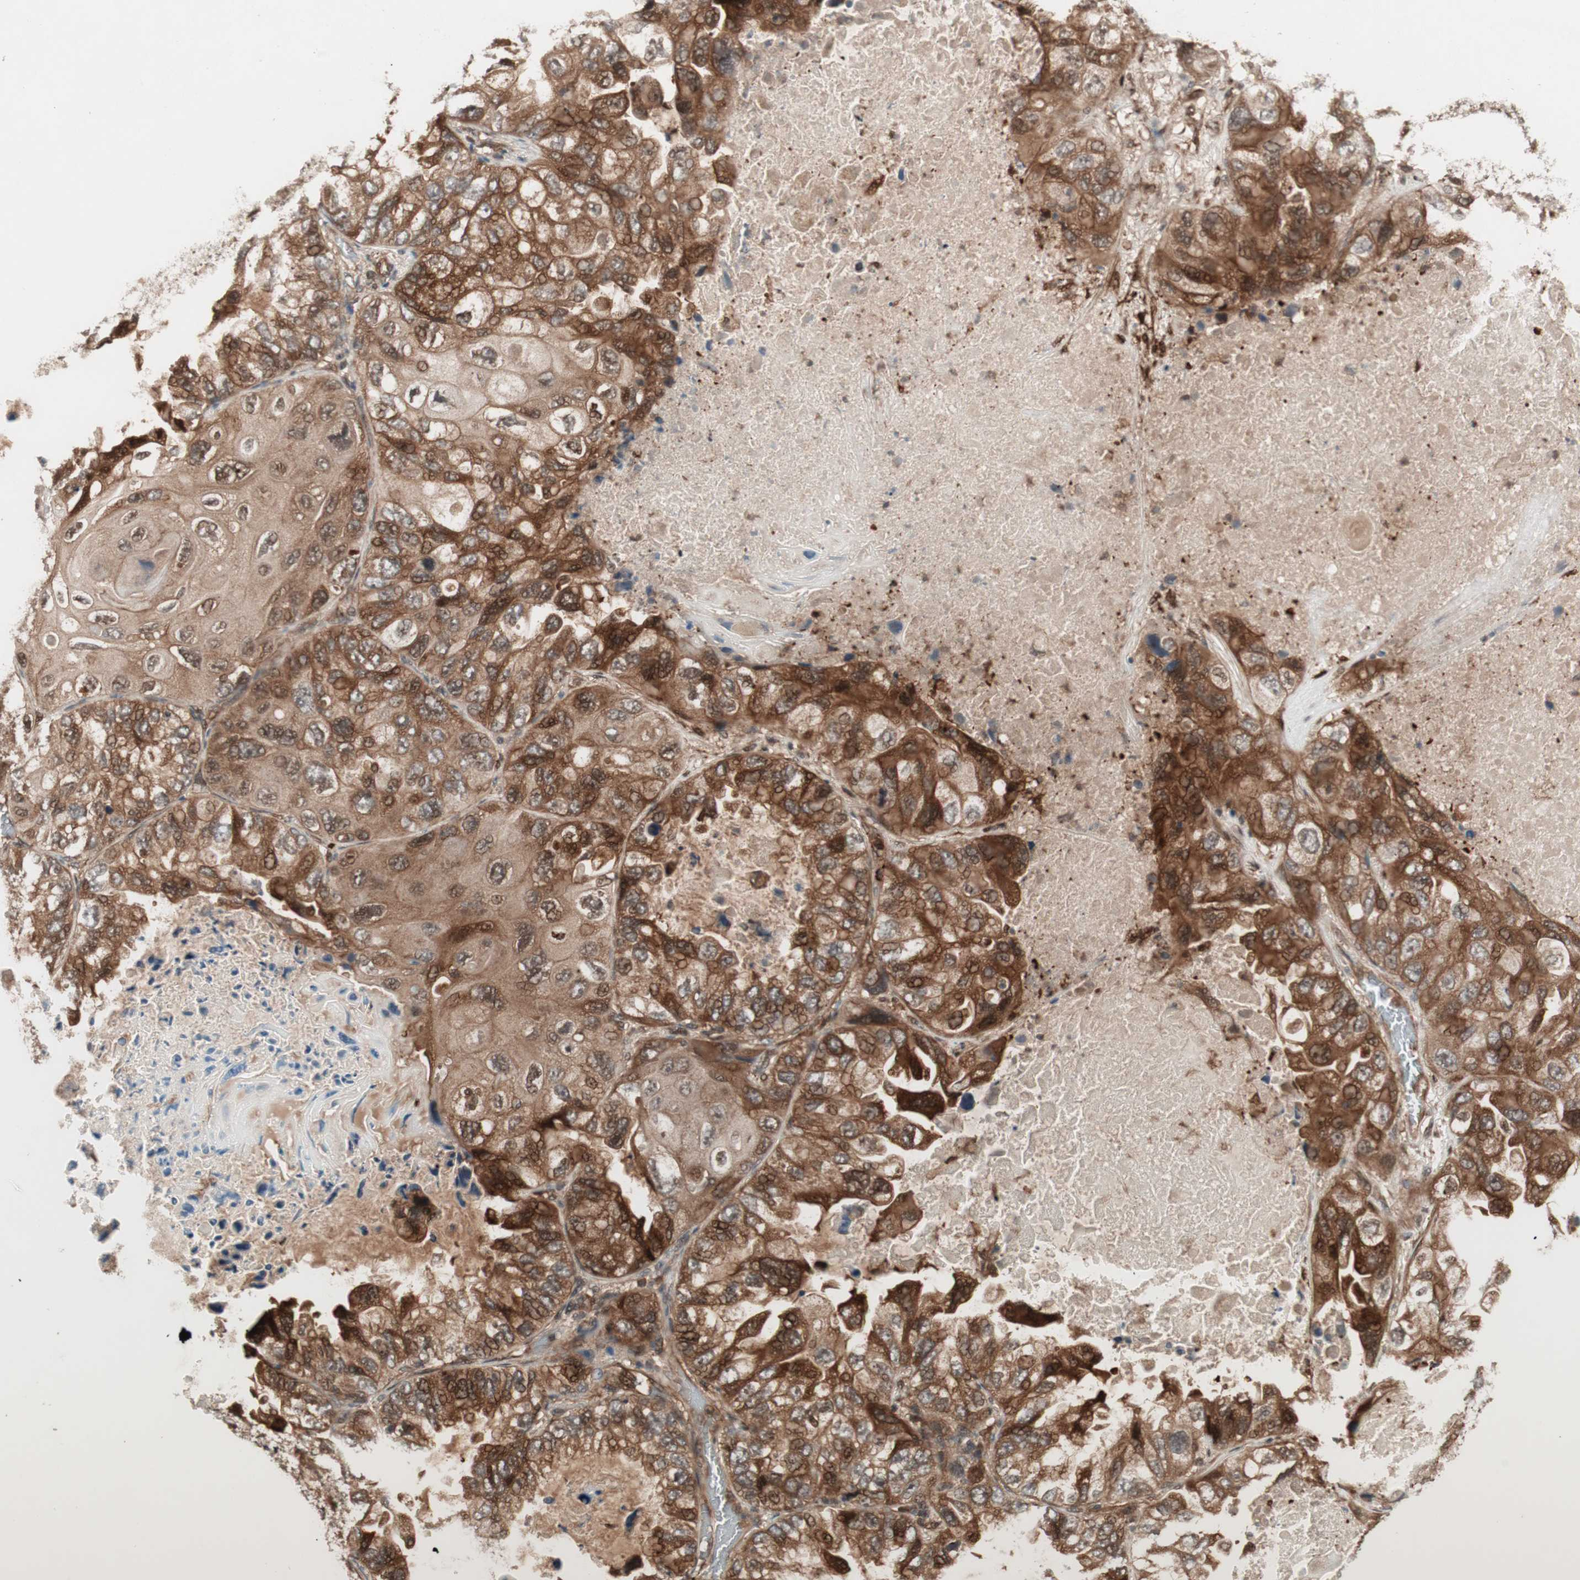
{"staining": {"intensity": "strong", "quantity": ">75%", "location": "cytoplasmic/membranous,nuclear"}, "tissue": "lung cancer", "cell_type": "Tumor cells", "image_type": "cancer", "snomed": [{"axis": "morphology", "description": "Squamous cell carcinoma, NOS"}, {"axis": "topography", "description": "Lung"}], "caption": "The immunohistochemical stain highlights strong cytoplasmic/membranous and nuclear expression in tumor cells of squamous cell carcinoma (lung) tissue.", "gene": "PRKG2", "patient": {"sex": "female", "age": 73}}